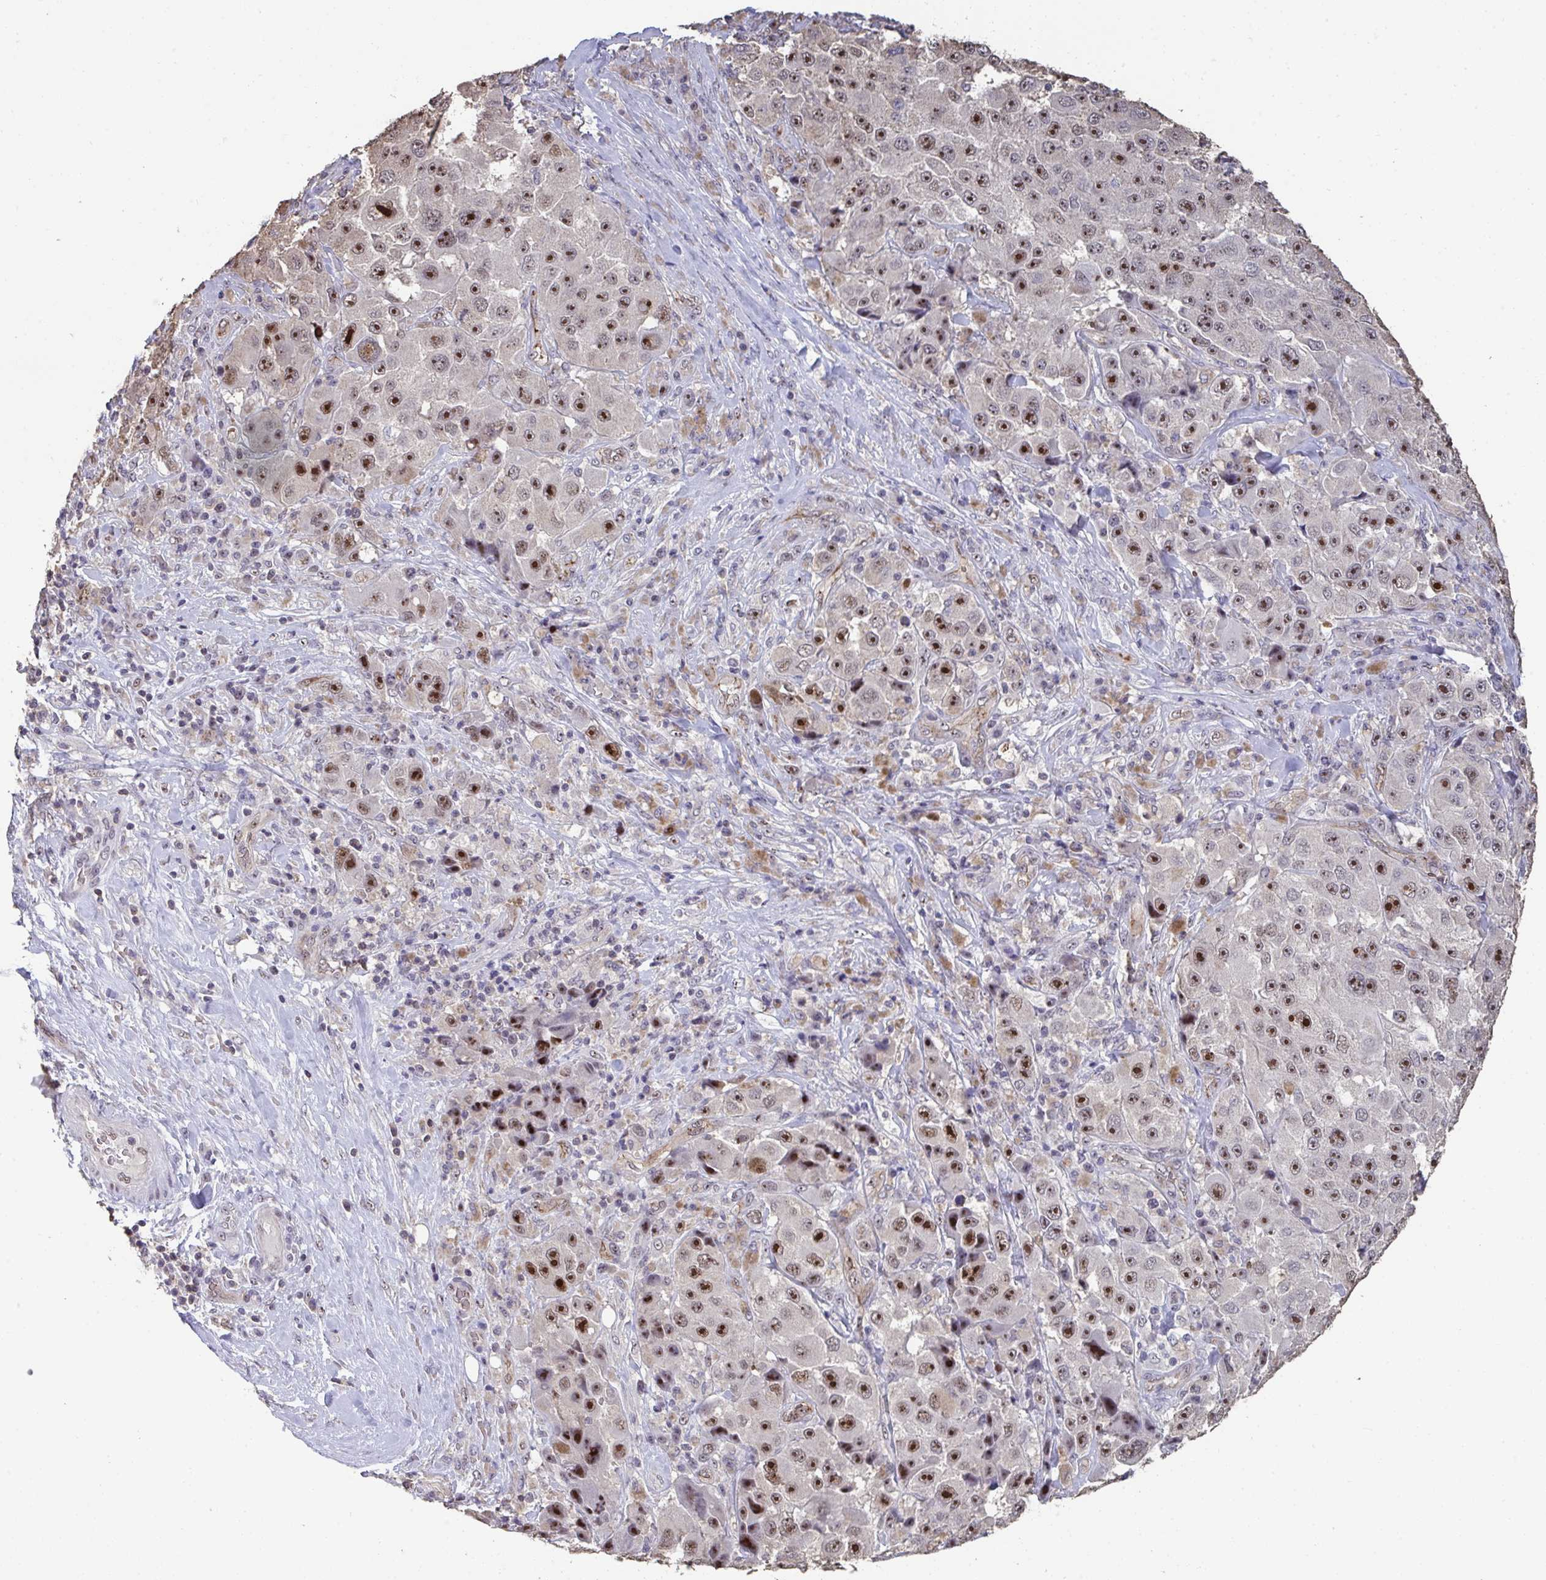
{"staining": {"intensity": "strong", "quantity": ">75%", "location": "nuclear"}, "tissue": "melanoma", "cell_type": "Tumor cells", "image_type": "cancer", "snomed": [{"axis": "morphology", "description": "Malignant melanoma, Metastatic site"}, {"axis": "topography", "description": "Lymph node"}], "caption": "Human melanoma stained with a protein marker exhibits strong staining in tumor cells.", "gene": "SENP3", "patient": {"sex": "male", "age": 62}}